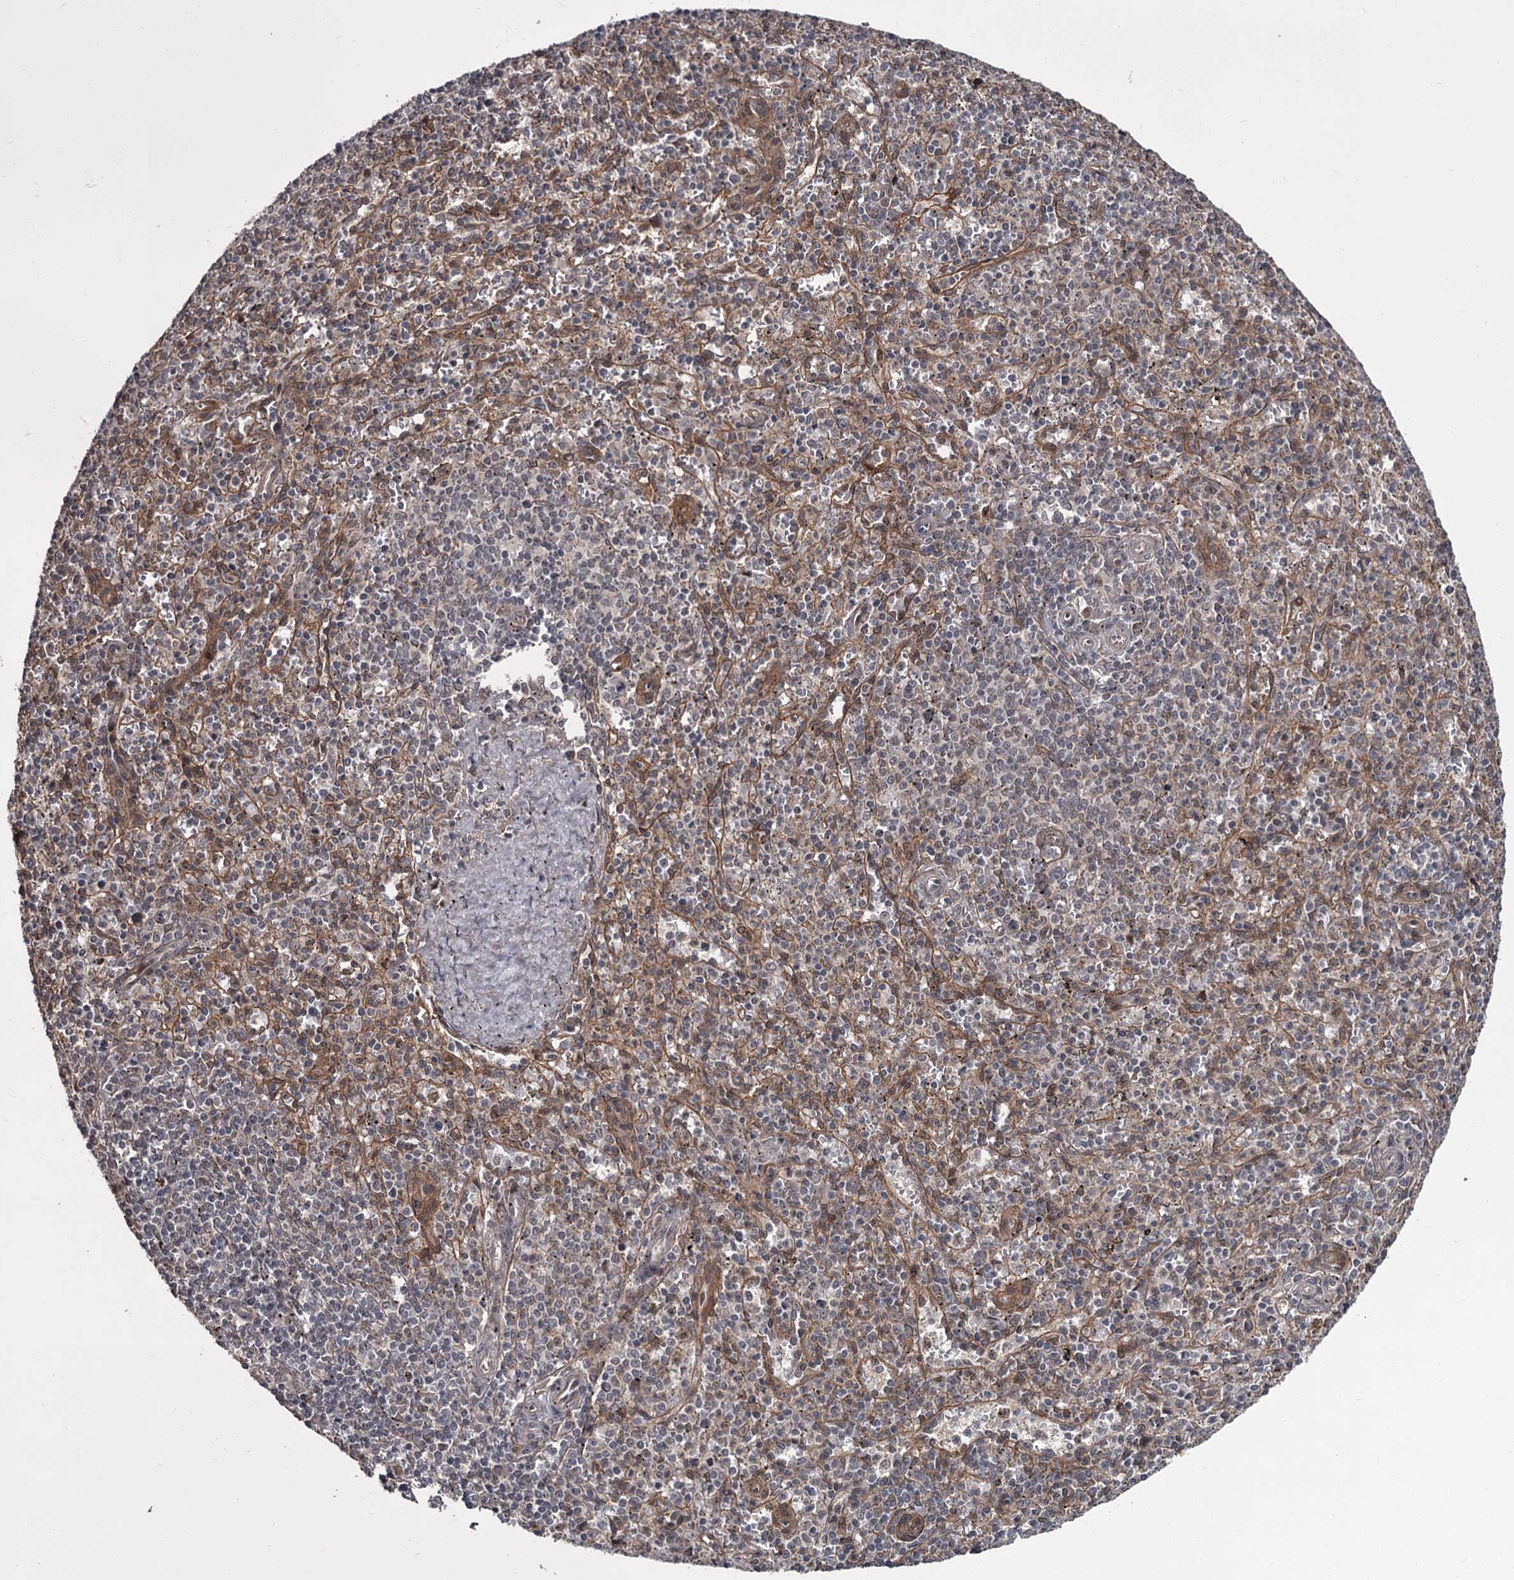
{"staining": {"intensity": "negative", "quantity": "none", "location": "none"}, "tissue": "spleen", "cell_type": "Cells in red pulp", "image_type": "normal", "snomed": [{"axis": "morphology", "description": "Normal tissue, NOS"}, {"axis": "topography", "description": "Spleen"}], "caption": "An image of spleen stained for a protein exhibits no brown staining in cells in red pulp. The staining is performed using DAB (3,3'-diaminobenzidine) brown chromogen with nuclei counter-stained in using hematoxylin.", "gene": "CDC42EP2", "patient": {"sex": "male", "age": 72}}